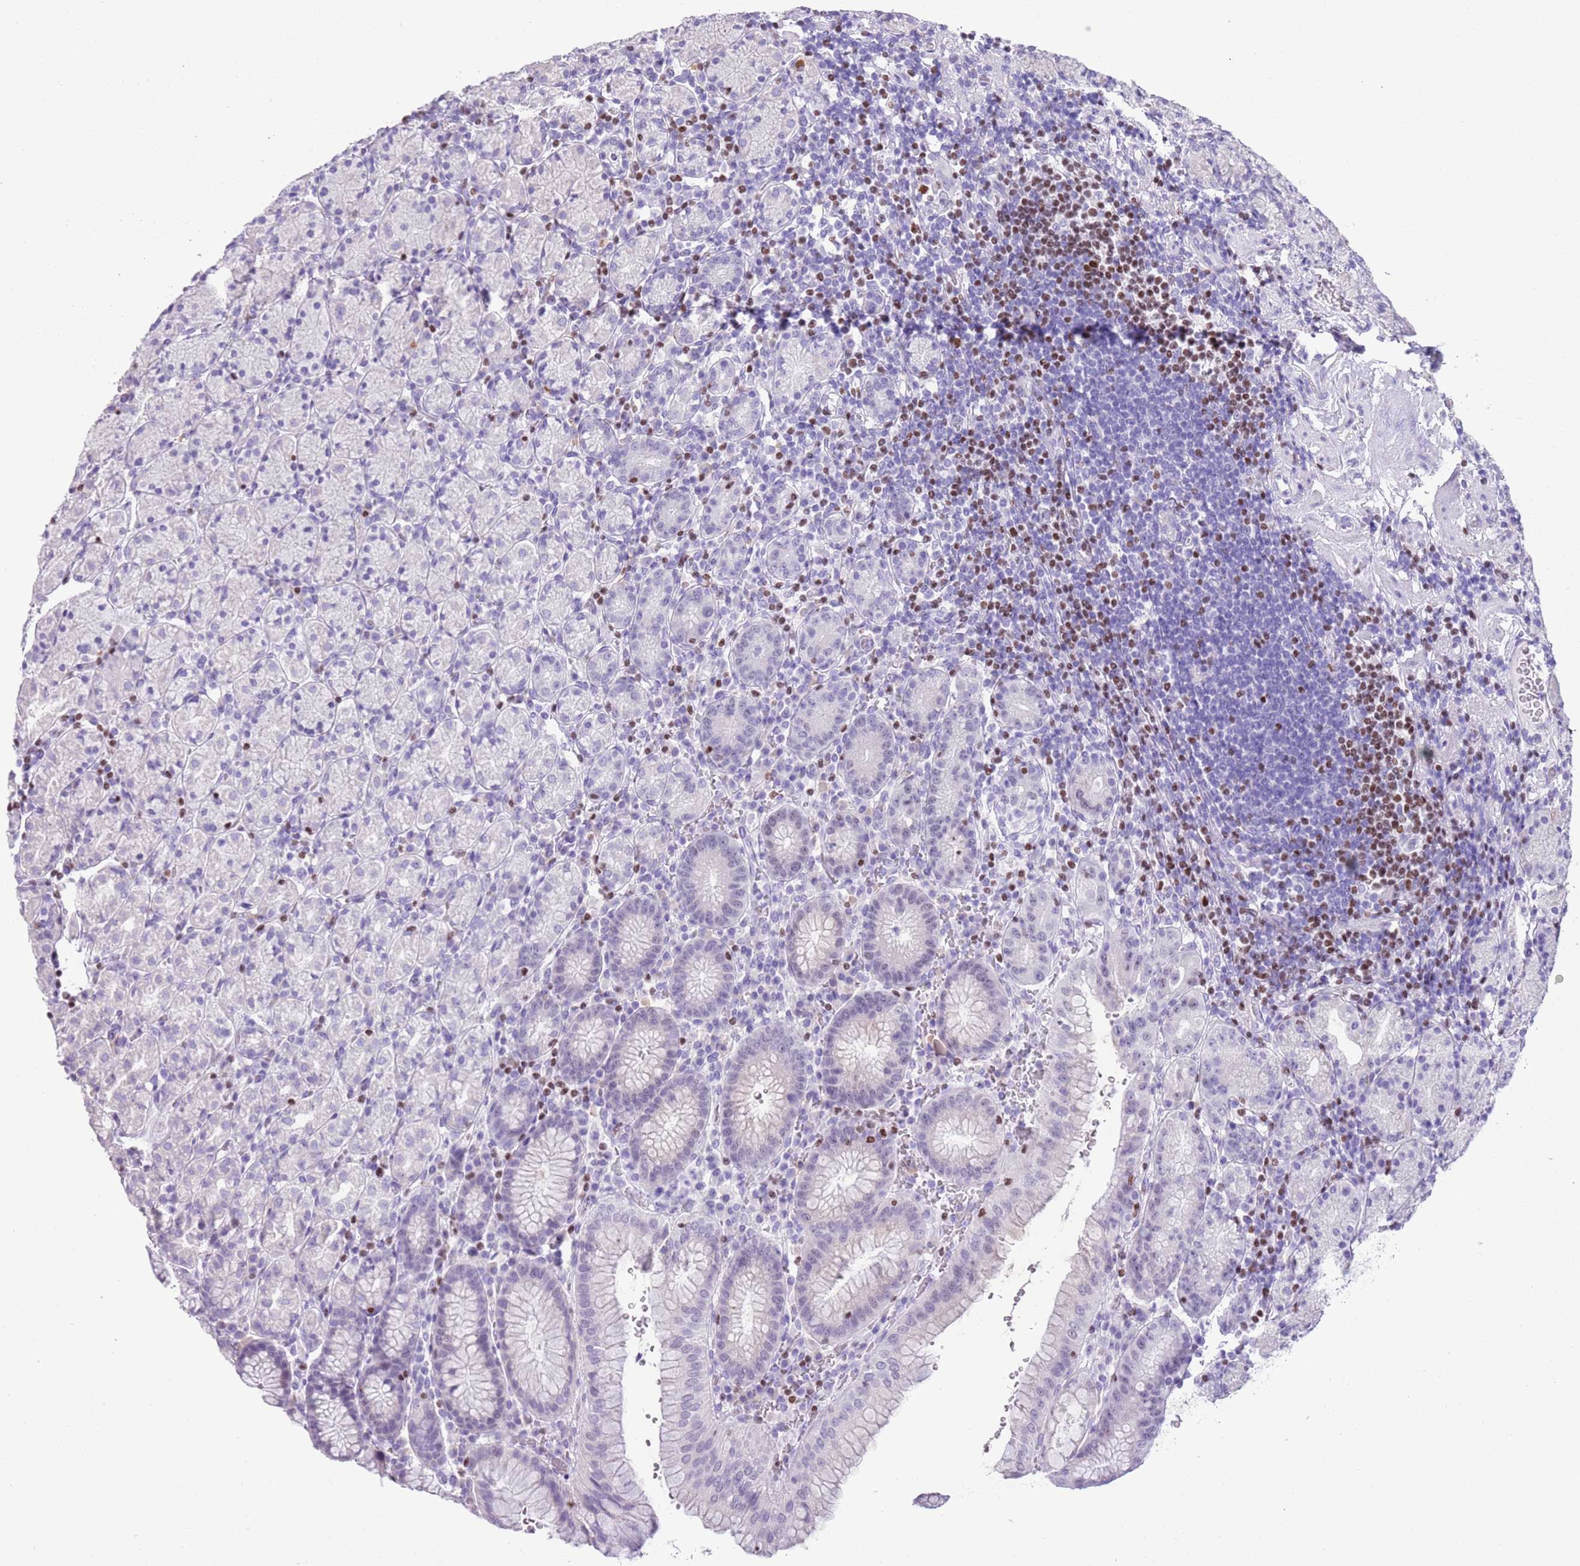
{"staining": {"intensity": "negative", "quantity": "none", "location": "none"}, "tissue": "stomach", "cell_type": "Glandular cells", "image_type": "normal", "snomed": [{"axis": "morphology", "description": "Normal tissue, NOS"}, {"axis": "topography", "description": "Stomach, upper"}, {"axis": "topography", "description": "Stomach"}], "caption": "IHC of benign human stomach displays no expression in glandular cells.", "gene": "BCL11B", "patient": {"sex": "male", "age": 62}}